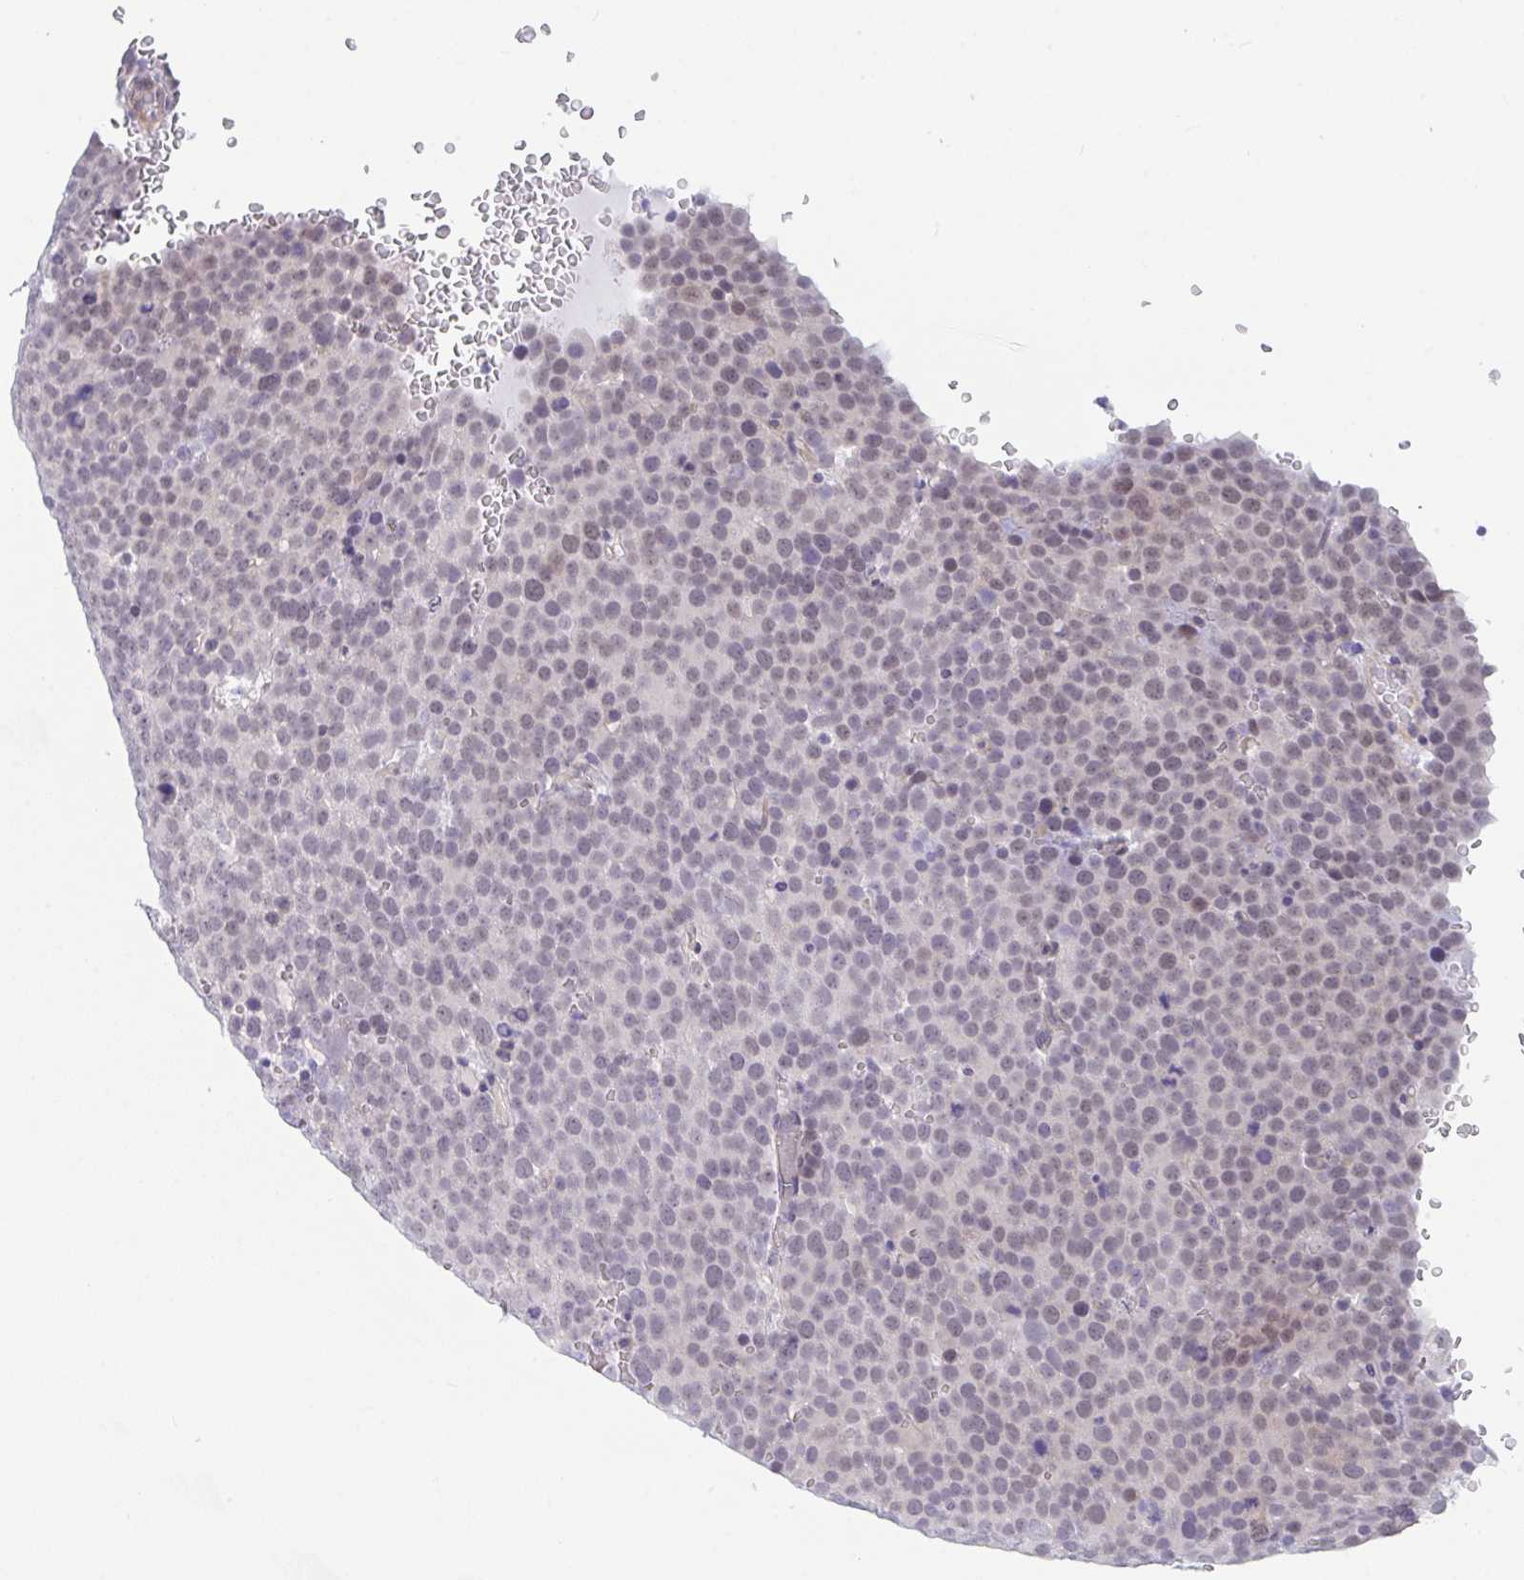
{"staining": {"intensity": "weak", "quantity": "25%-75%", "location": "nuclear"}, "tissue": "testis cancer", "cell_type": "Tumor cells", "image_type": "cancer", "snomed": [{"axis": "morphology", "description": "Seminoma, NOS"}, {"axis": "topography", "description": "Testis"}], "caption": "About 25%-75% of tumor cells in human testis cancer demonstrate weak nuclear protein positivity as visualized by brown immunohistochemical staining.", "gene": "DAOA", "patient": {"sex": "male", "age": 71}}